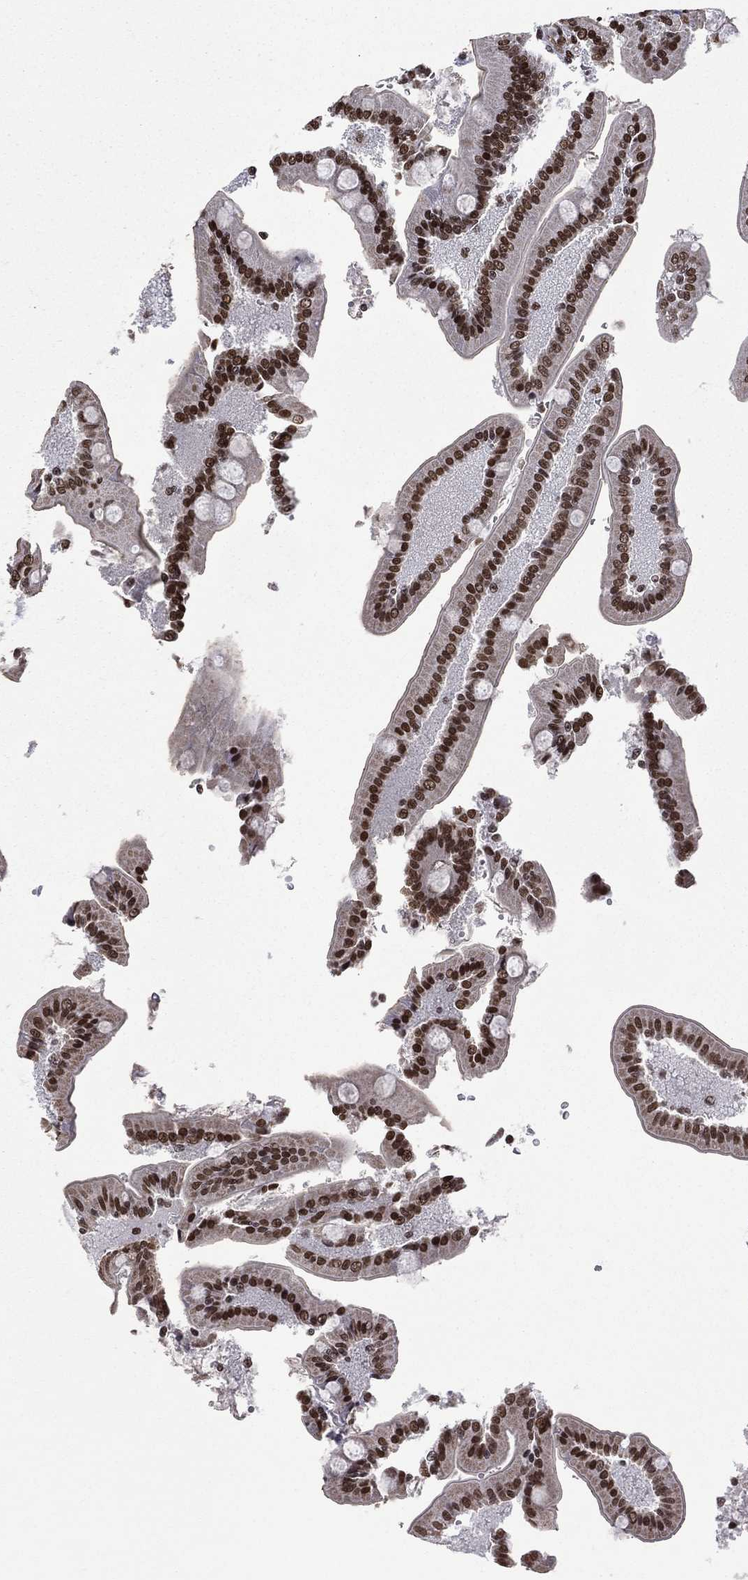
{"staining": {"intensity": "strong", "quantity": ">75%", "location": "nuclear"}, "tissue": "duodenum", "cell_type": "Glandular cells", "image_type": "normal", "snomed": [{"axis": "morphology", "description": "Normal tissue, NOS"}, {"axis": "topography", "description": "Duodenum"}], "caption": "This photomicrograph reveals IHC staining of benign human duodenum, with high strong nuclear staining in approximately >75% of glandular cells.", "gene": "C5orf24", "patient": {"sex": "female", "age": 62}}